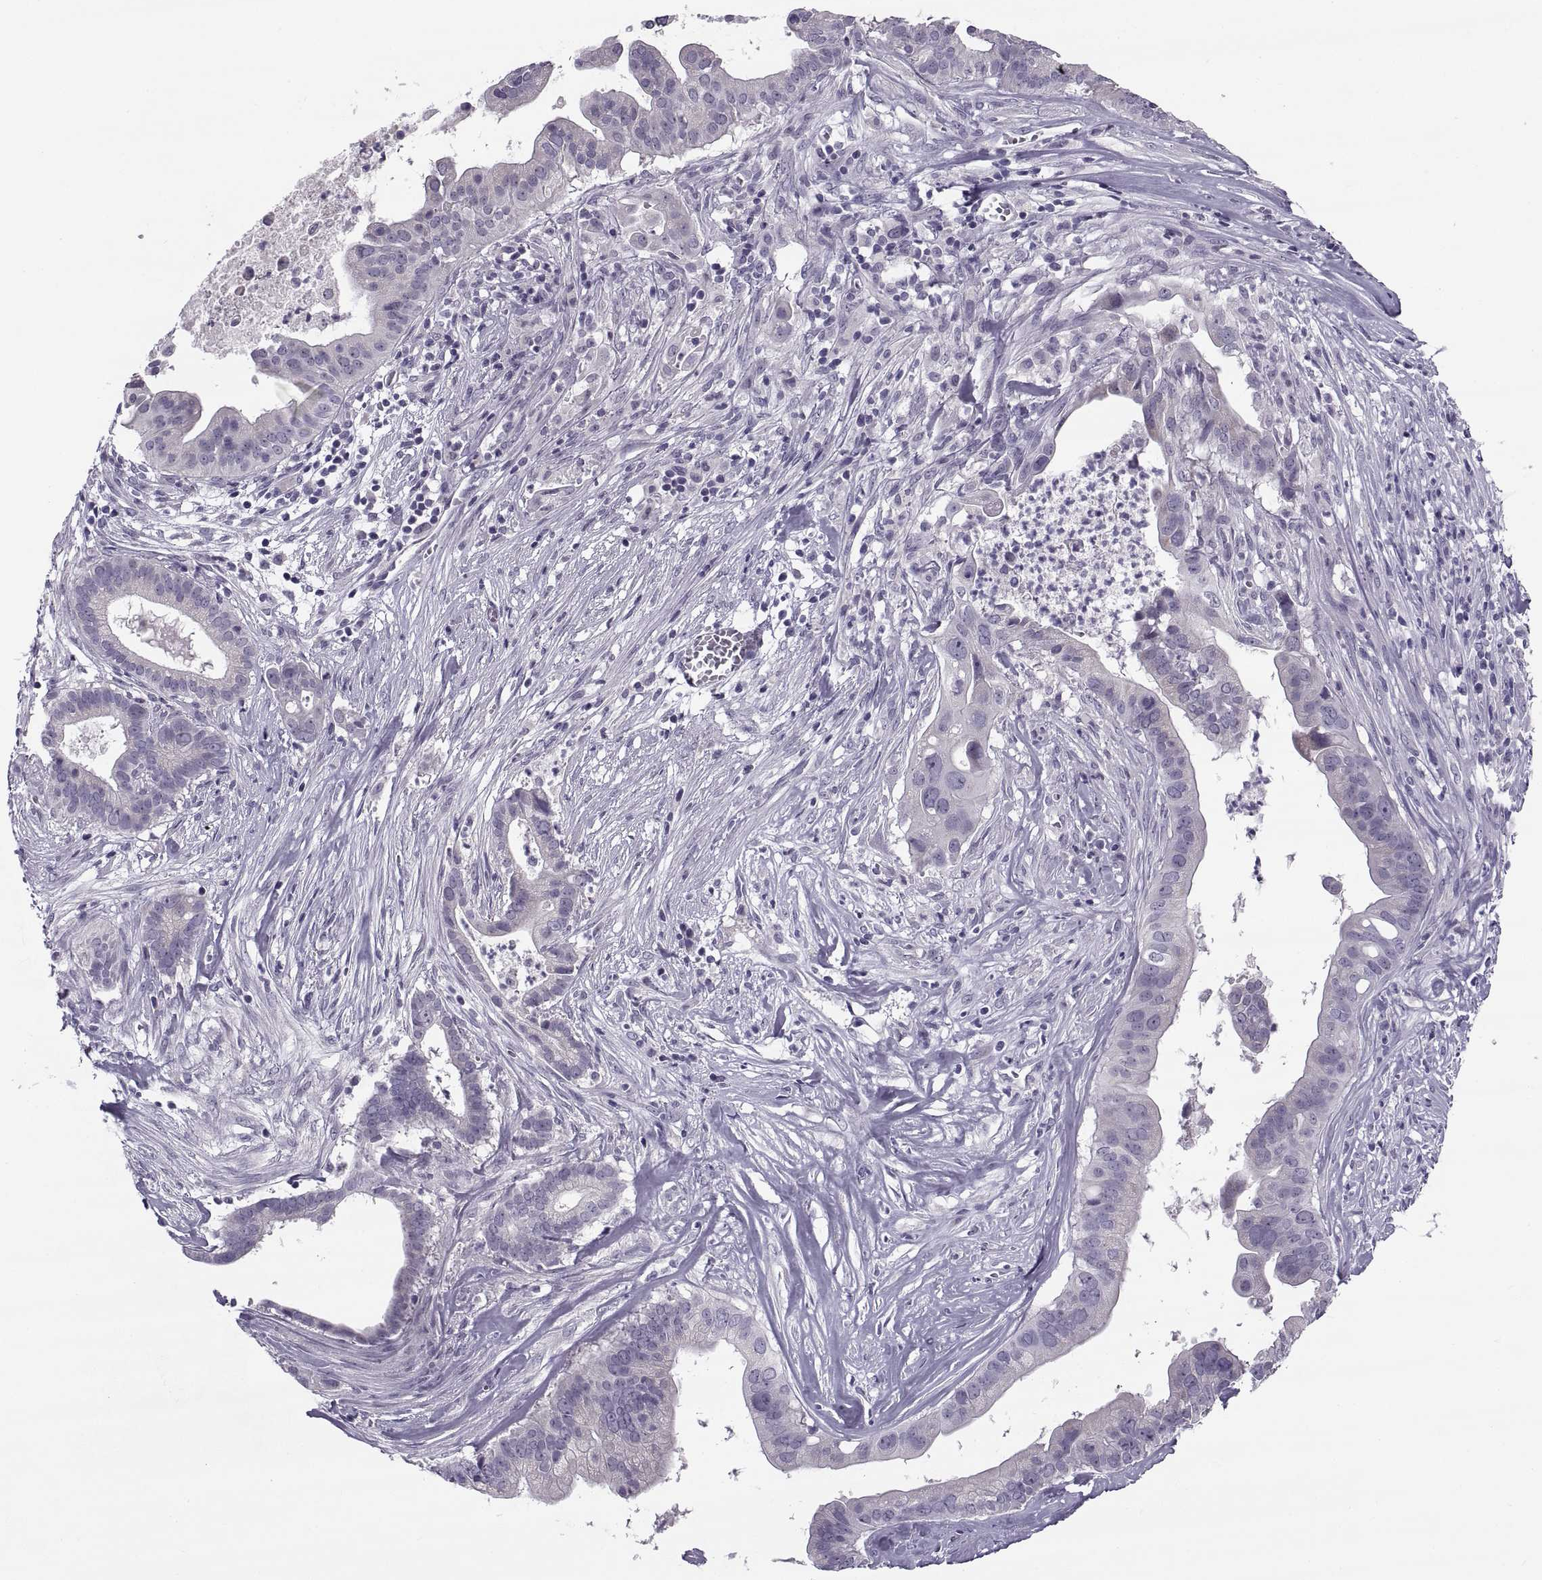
{"staining": {"intensity": "negative", "quantity": "none", "location": "none"}, "tissue": "pancreatic cancer", "cell_type": "Tumor cells", "image_type": "cancer", "snomed": [{"axis": "morphology", "description": "Adenocarcinoma, NOS"}, {"axis": "topography", "description": "Pancreas"}], "caption": "DAB (3,3'-diaminobenzidine) immunohistochemical staining of pancreatic adenocarcinoma shows no significant positivity in tumor cells.", "gene": "MAGEB1", "patient": {"sex": "male", "age": 61}}